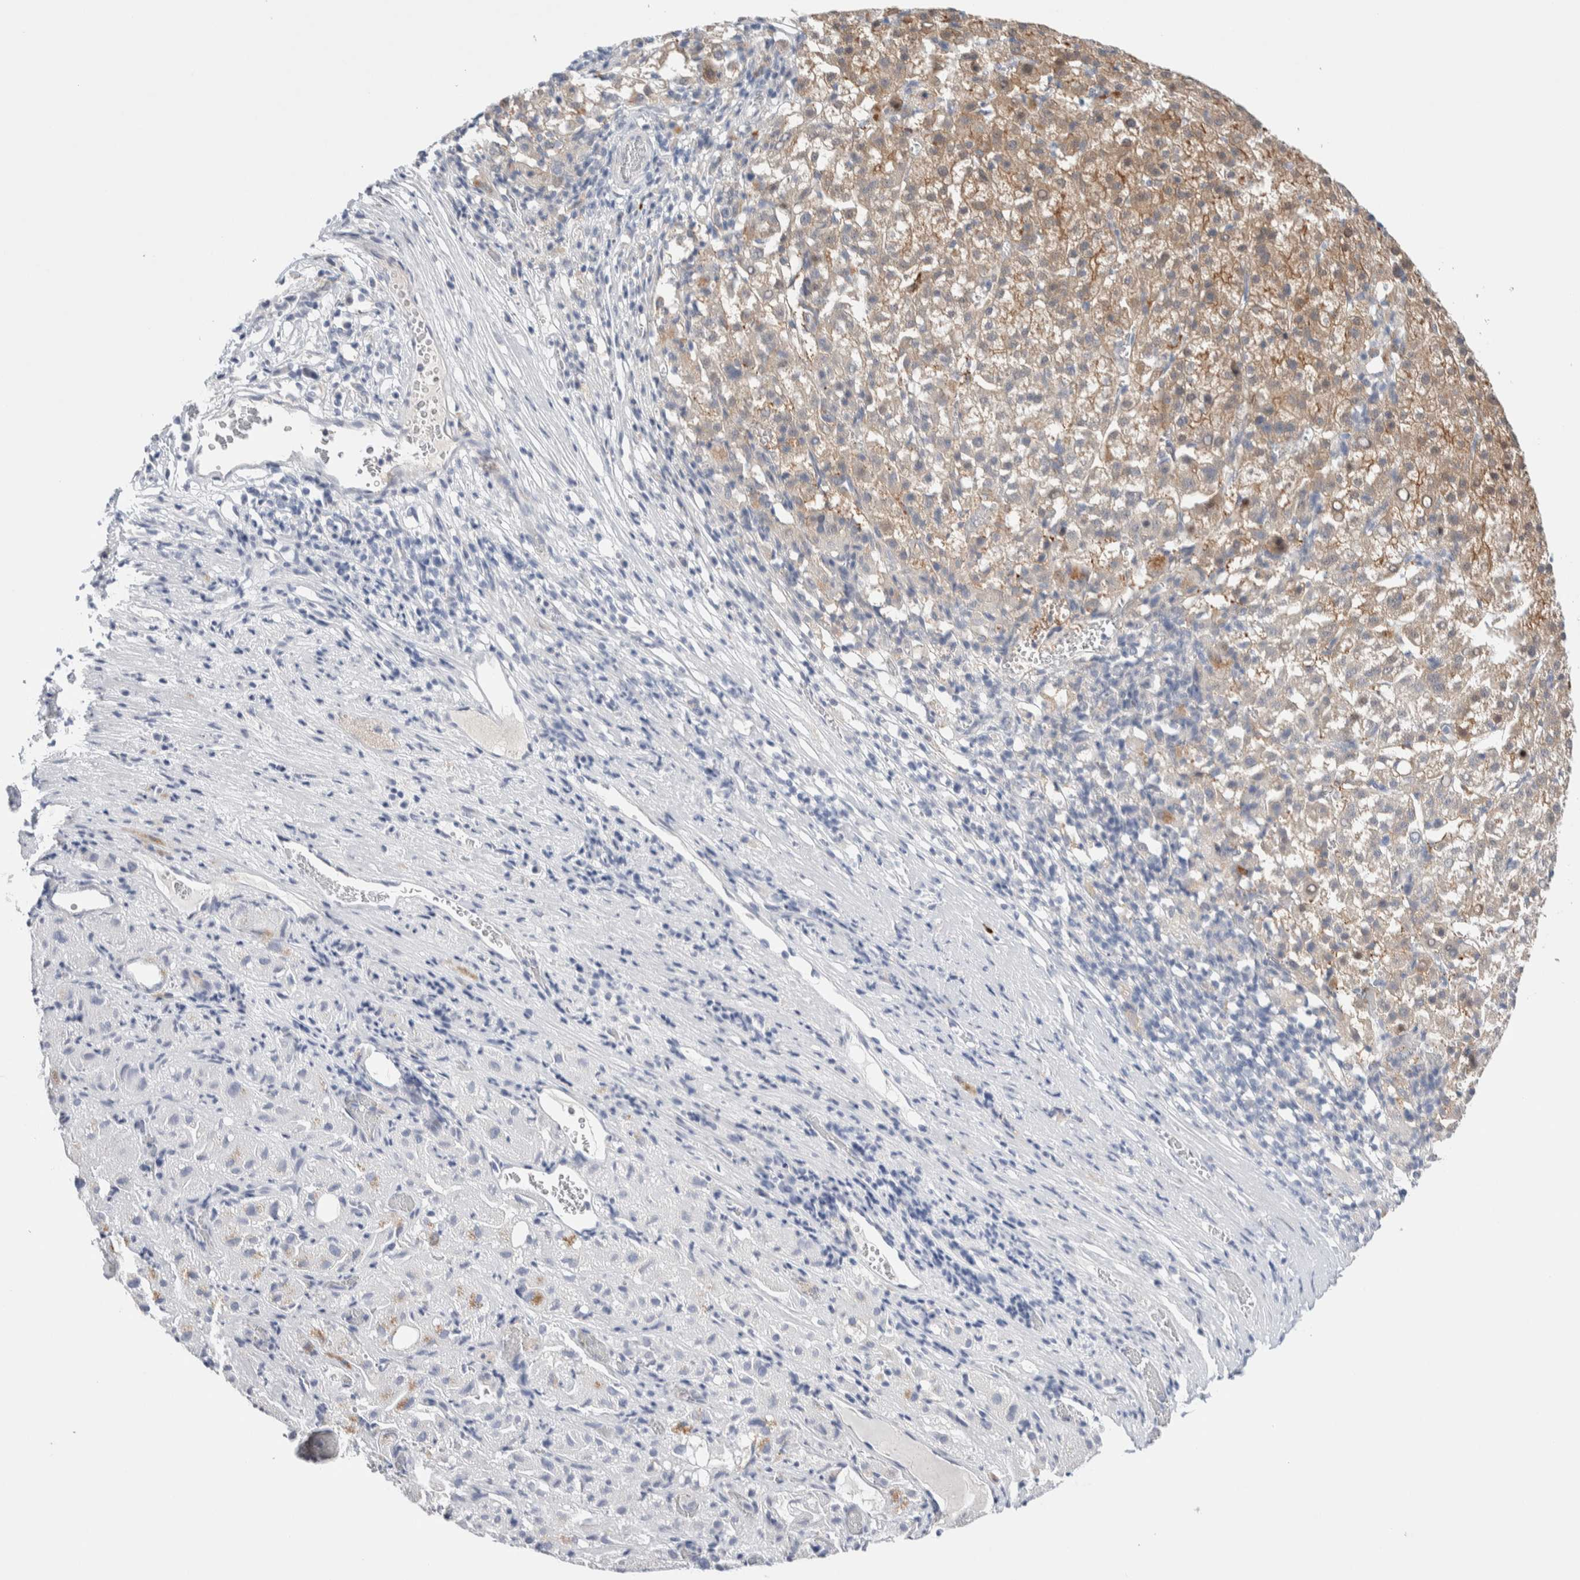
{"staining": {"intensity": "moderate", "quantity": ">75%", "location": "cytoplasmic/membranous"}, "tissue": "liver cancer", "cell_type": "Tumor cells", "image_type": "cancer", "snomed": [{"axis": "morphology", "description": "Carcinoma, Hepatocellular, NOS"}, {"axis": "topography", "description": "Liver"}], "caption": "High-magnification brightfield microscopy of liver cancer stained with DAB (3,3'-diaminobenzidine) (brown) and counterstained with hematoxylin (blue). tumor cells exhibit moderate cytoplasmic/membranous expression is present in approximately>75% of cells.", "gene": "DNAJB6", "patient": {"sex": "female", "age": 58}}